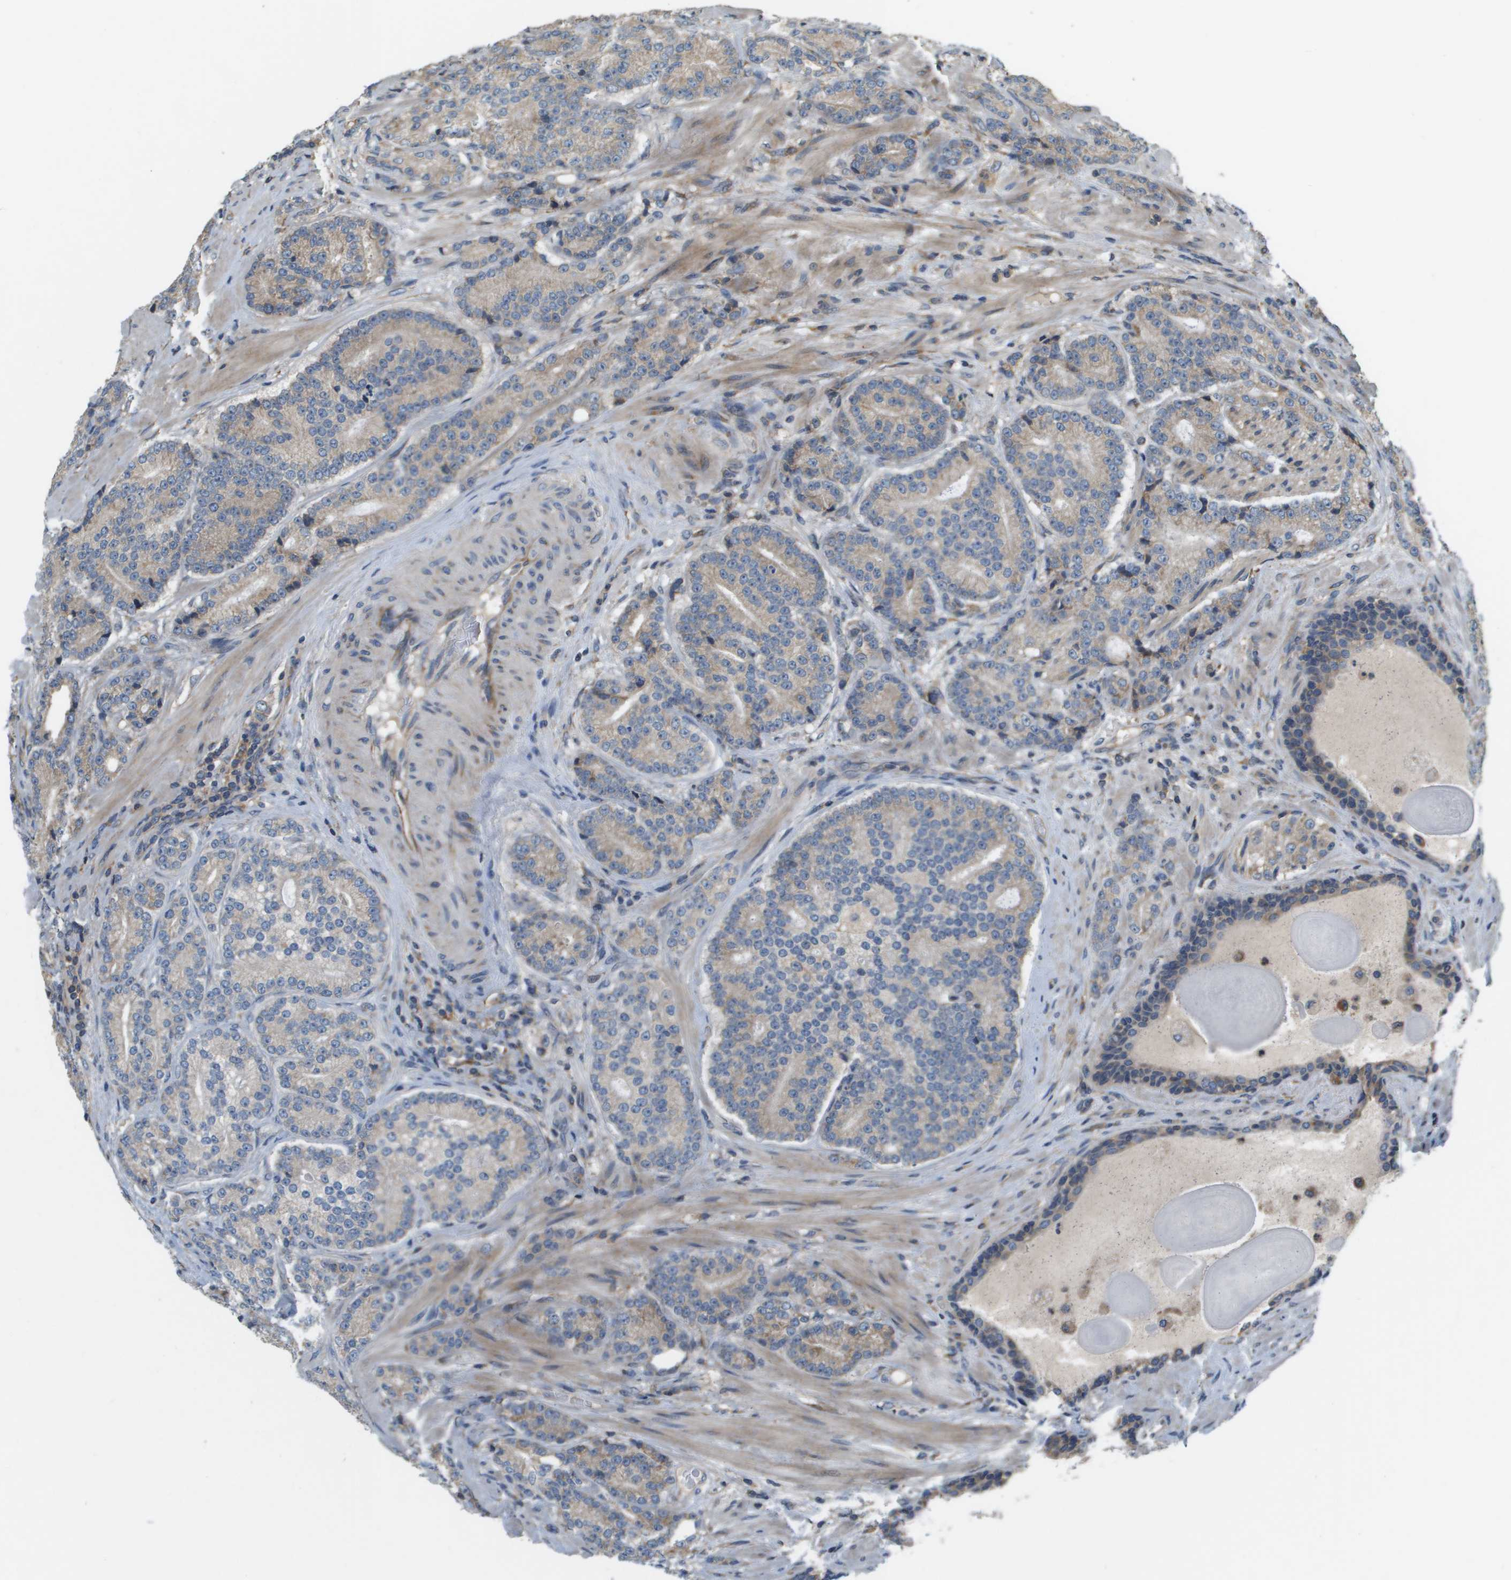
{"staining": {"intensity": "weak", "quantity": "25%-75%", "location": "cytoplasmic/membranous"}, "tissue": "prostate cancer", "cell_type": "Tumor cells", "image_type": "cancer", "snomed": [{"axis": "morphology", "description": "Adenocarcinoma, High grade"}, {"axis": "topography", "description": "Prostate"}], "caption": "Weak cytoplasmic/membranous expression for a protein is present in about 25%-75% of tumor cells of high-grade adenocarcinoma (prostate) using immunohistochemistry (IHC).", "gene": "SAMSN1", "patient": {"sex": "male", "age": 61}}